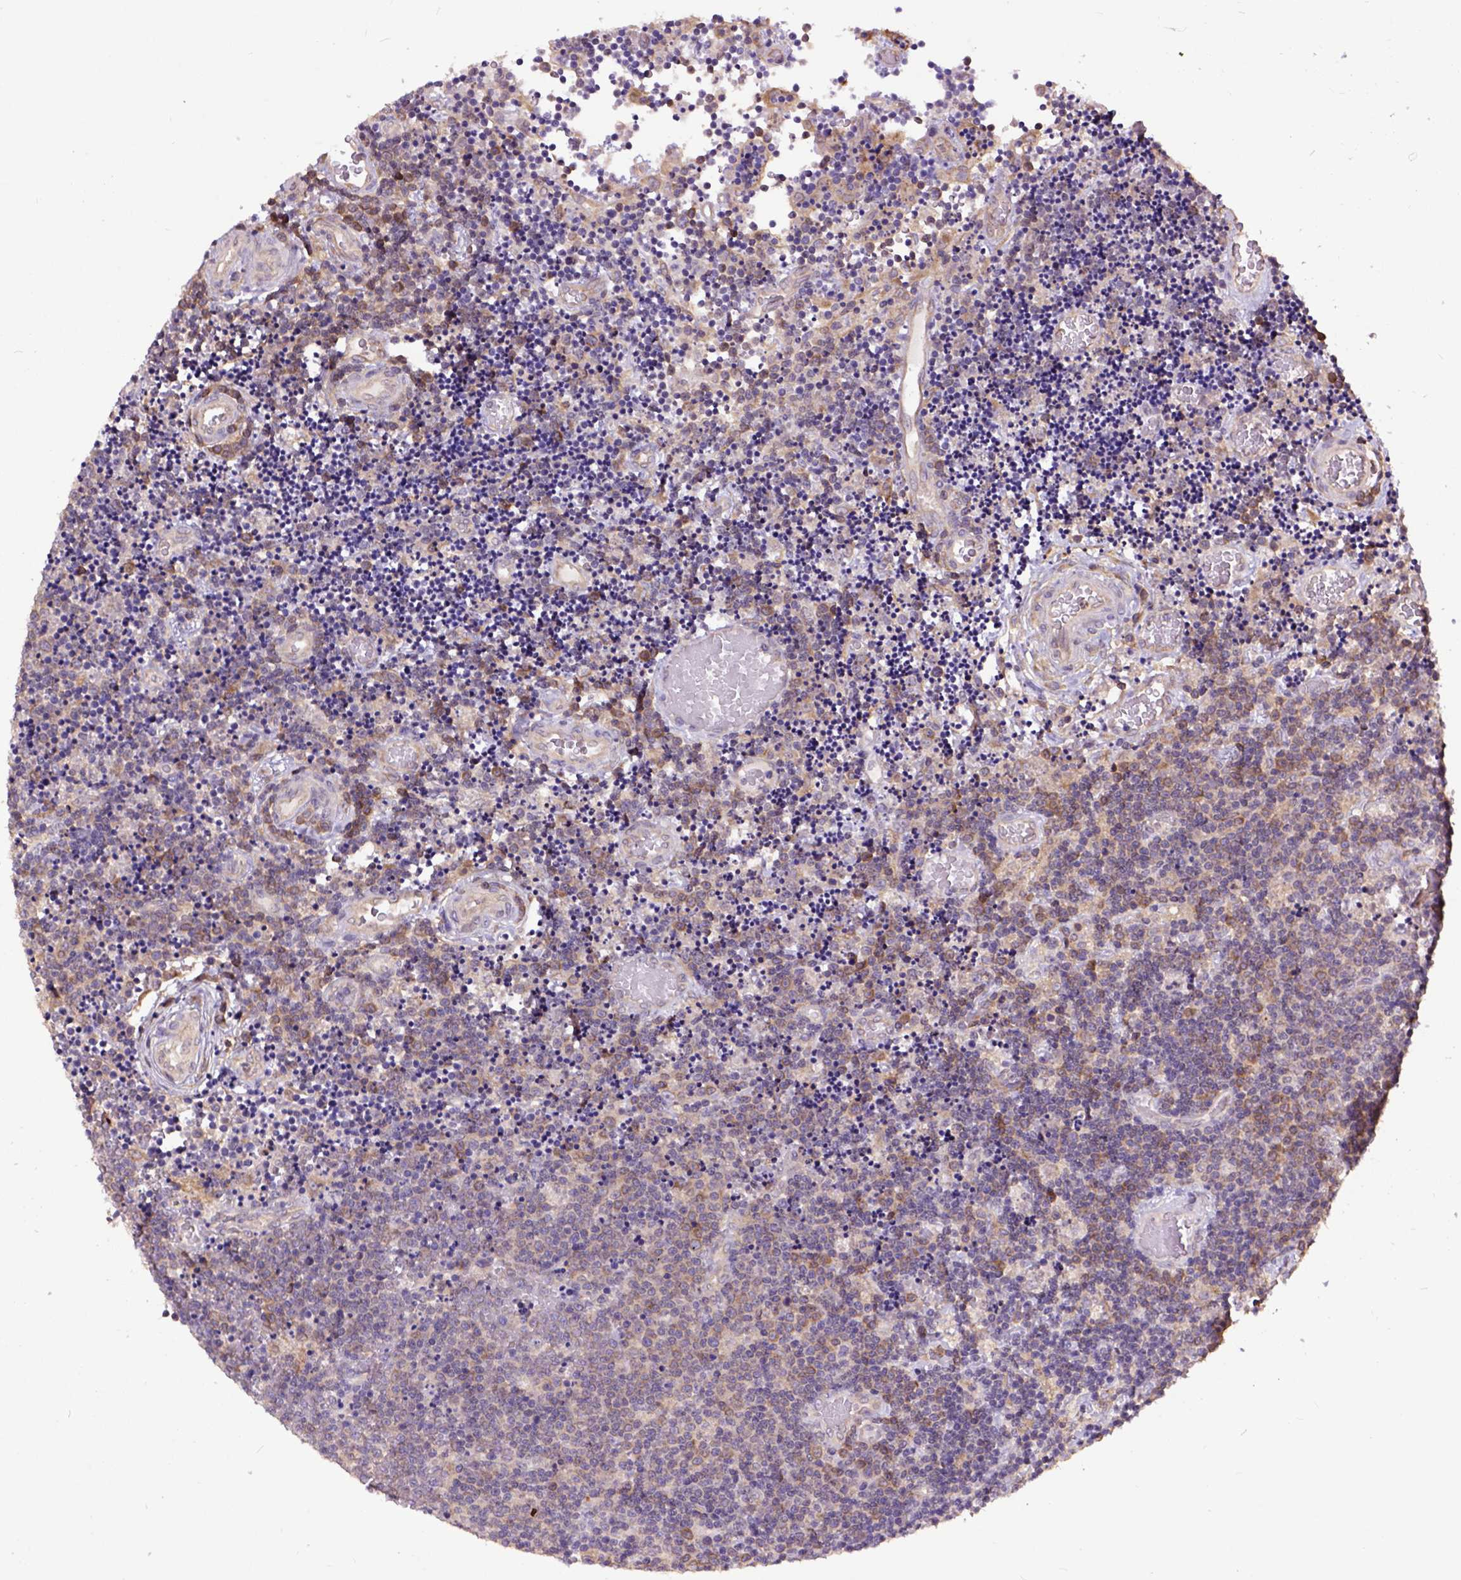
{"staining": {"intensity": "weak", "quantity": "25%-75%", "location": "cytoplasmic/membranous"}, "tissue": "lymphoma", "cell_type": "Tumor cells", "image_type": "cancer", "snomed": [{"axis": "morphology", "description": "Malignant lymphoma, non-Hodgkin's type, Low grade"}, {"axis": "topography", "description": "Brain"}], "caption": "The histopathology image demonstrates immunohistochemical staining of lymphoma. There is weak cytoplasmic/membranous positivity is identified in about 25%-75% of tumor cells.", "gene": "ARL1", "patient": {"sex": "female", "age": 66}}